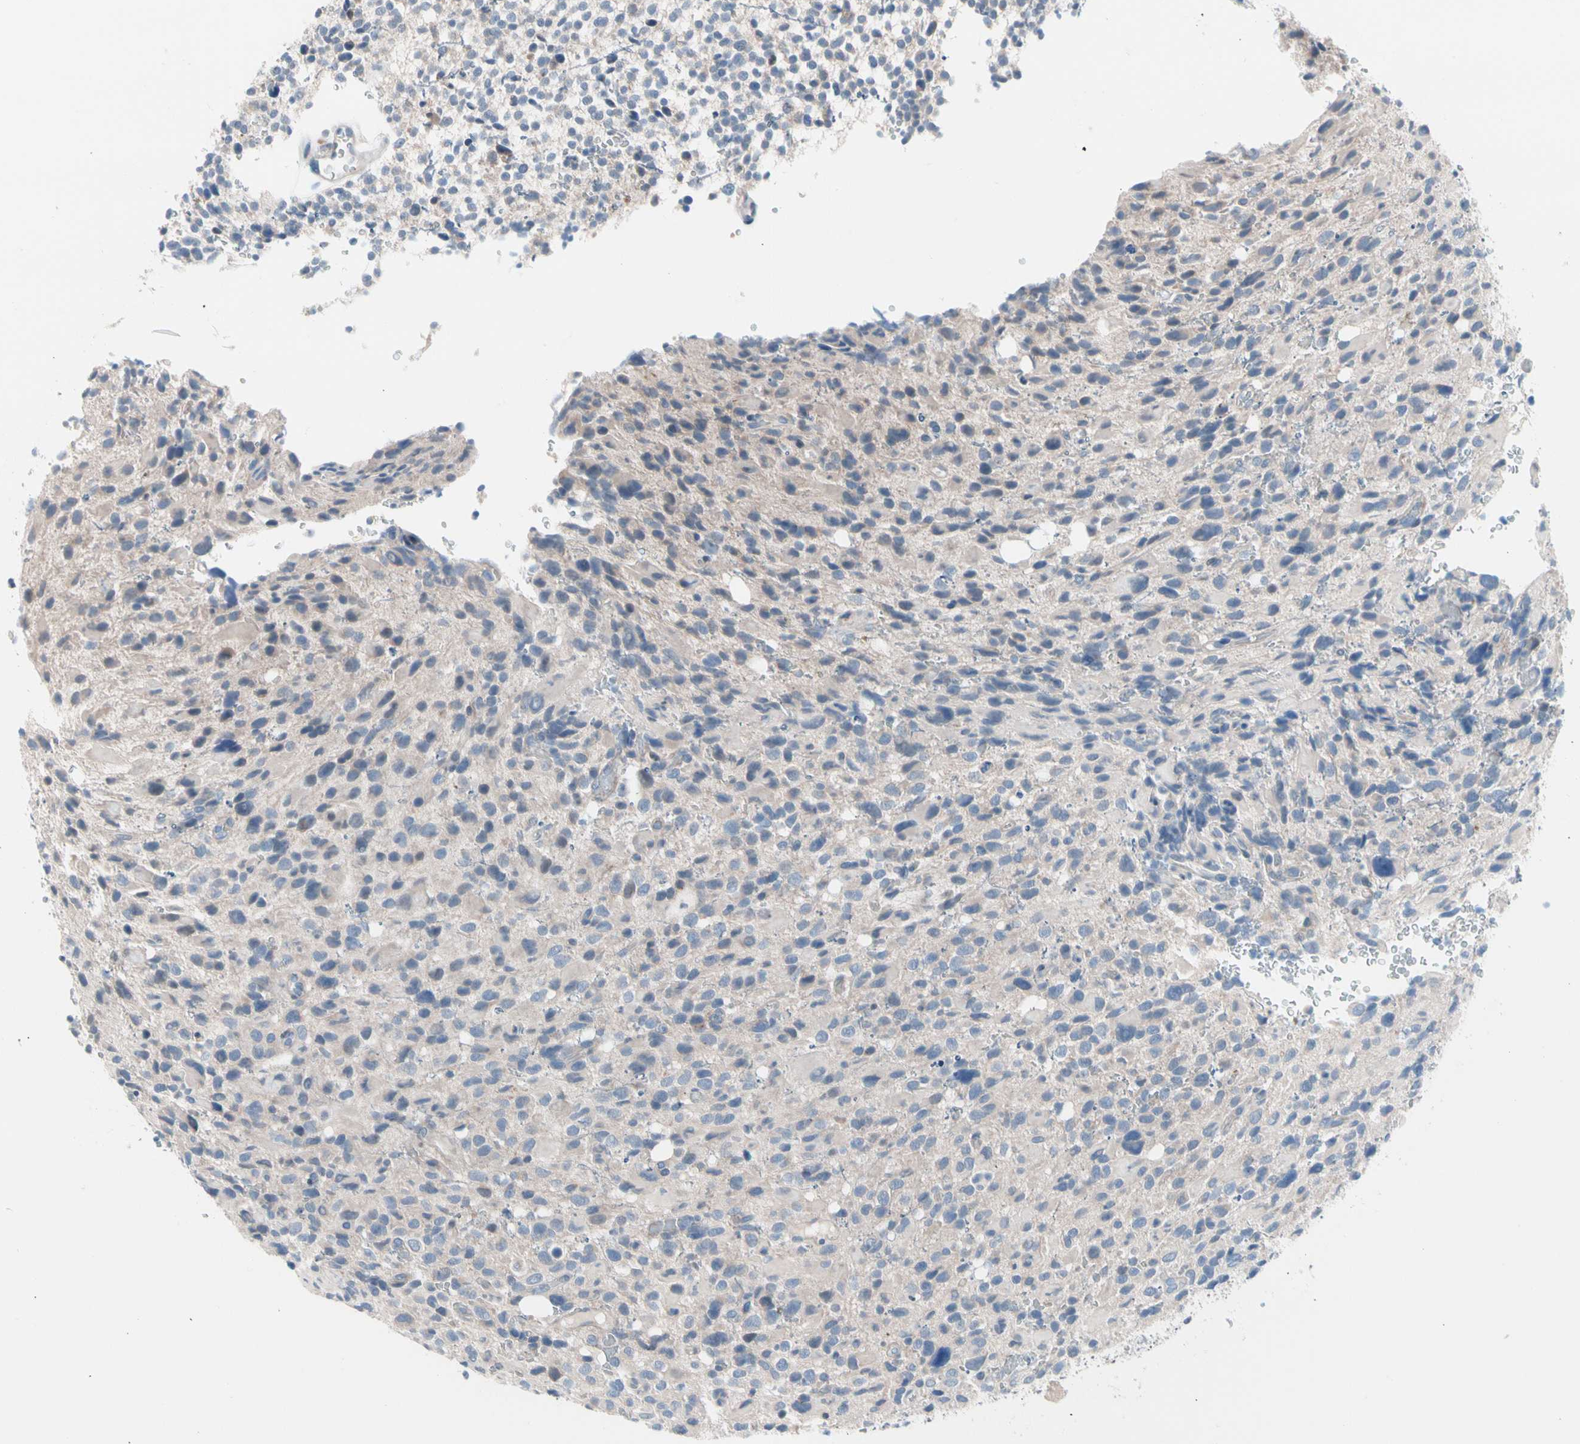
{"staining": {"intensity": "weak", "quantity": "<25%", "location": "cytoplasmic/membranous"}, "tissue": "glioma", "cell_type": "Tumor cells", "image_type": "cancer", "snomed": [{"axis": "morphology", "description": "Glioma, malignant, High grade"}, {"axis": "topography", "description": "Brain"}], "caption": "There is no significant staining in tumor cells of glioma. The staining is performed using DAB (3,3'-diaminobenzidine) brown chromogen with nuclei counter-stained in using hematoxylin.", "gene": "CASQ1", "patient": {"sex": "male", "age": 48}}